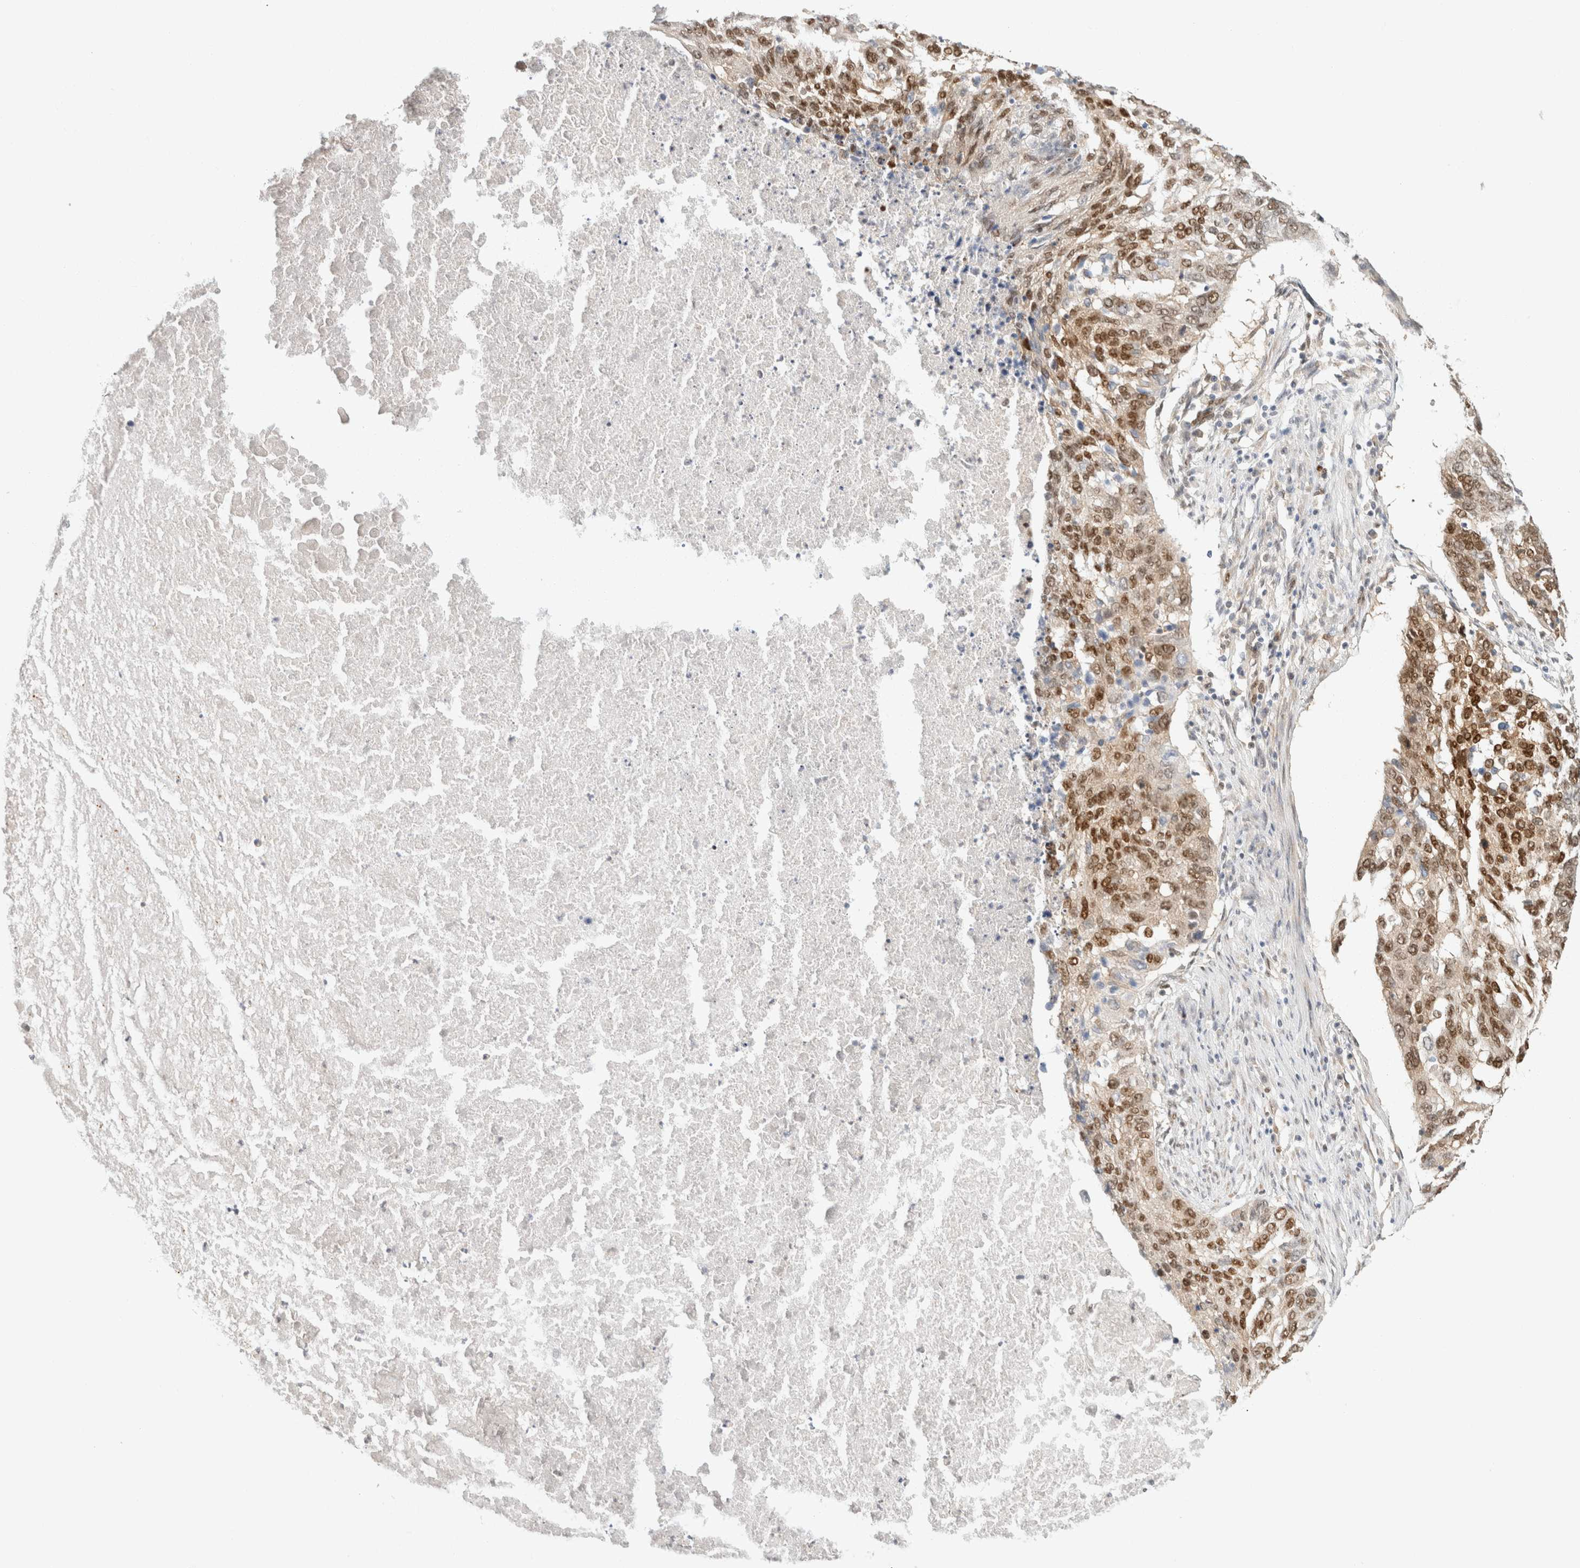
{"staining": {"intensity": "moderate", "quantity": ">75%", "location": "nuclear"}, "tissue": "lung cancer", "cell_type": "Tumor cells", "image_type": "cancer", "snomed": [{"axis": "morphology", "description": "Squamous cell carcinoma, NOS"}, {"axis": "topography", "description": "Lung"}], "caption": "Protein staining of lung squamous cell carcinoma tissue demonstrates moderate nuclear staining in about >75% of tumor cells.", "gene": "ZNF768", "patient": {"sex": "female", "age": 63}}